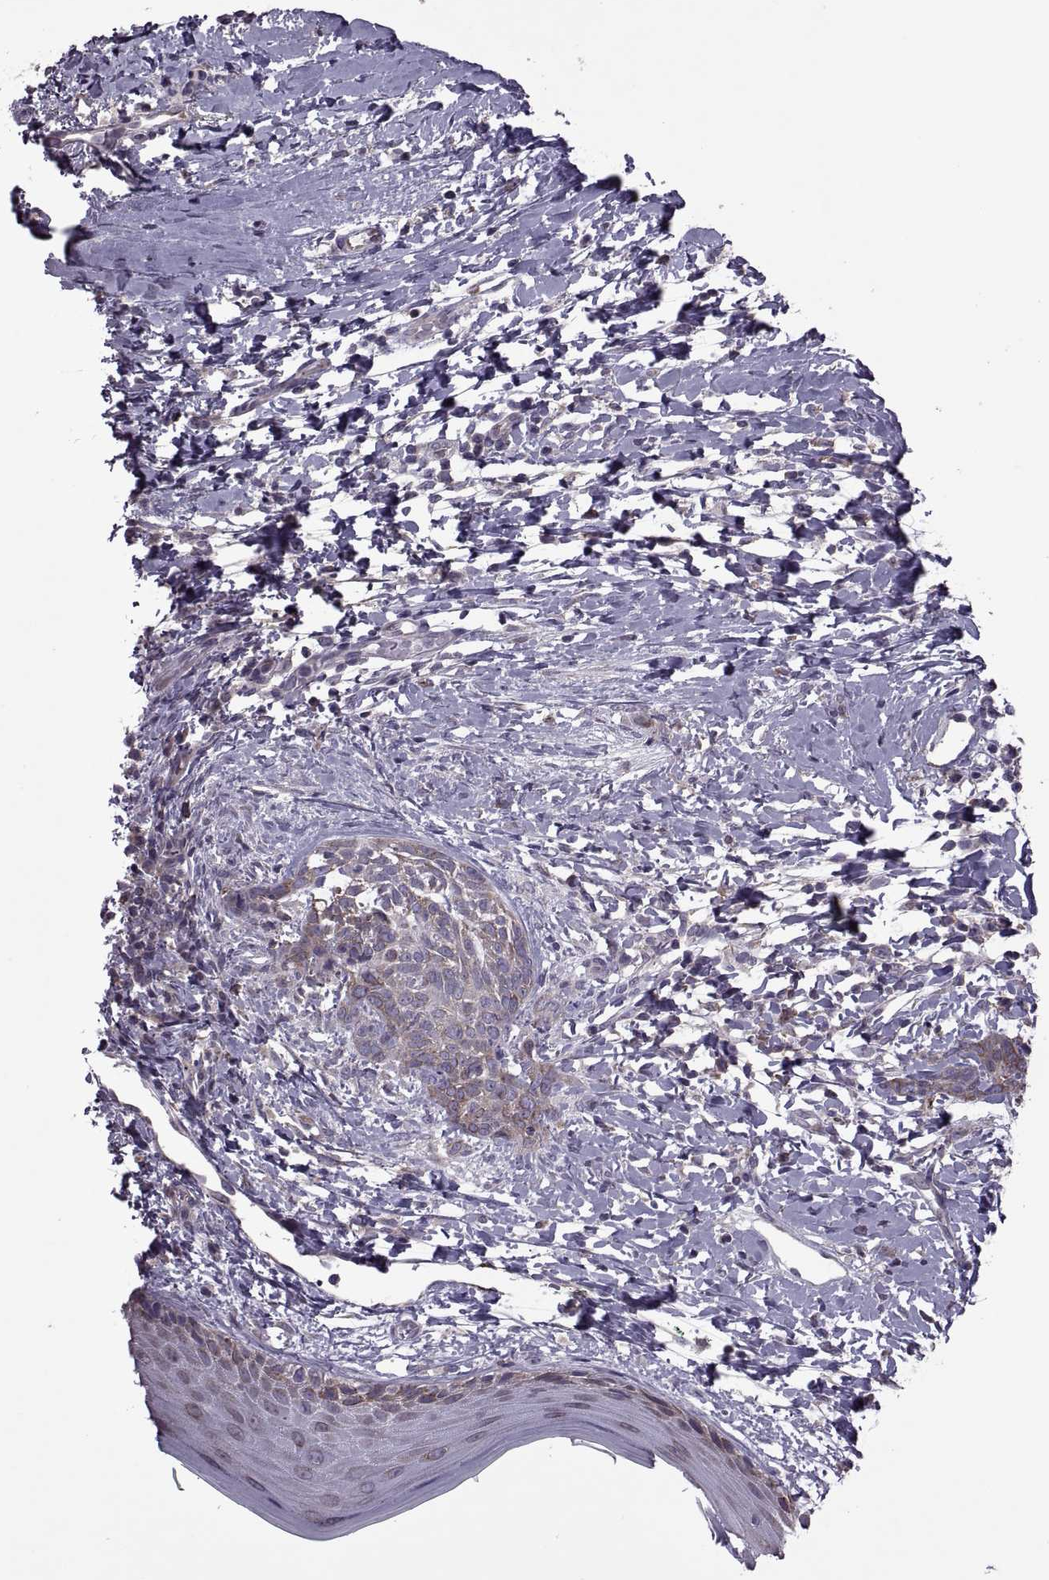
{"staining": {"intensity": "weak", "quantity": "25%-75%", "location": "cytoplasmic/membranous"}, "tissue": "skin cancer", "cell_type": "Tumor cells", "image_type": "cancer", "snomed": [{"axis": "morphology", "description": "Normal tissue, NOS"}, {"axis": "morphology", "description": "Basal cell carcinoma"}, {"axis": "topography", "description": "Skin"}], "caption": "The micrograph exhibits immunohistochemical staining of skin cancer (basal cell carcinoma). There is weak cytoplasmic/membranous positivity is present in approximately 25%-75% of tumor cells.", "gene": "PABPC1", "patient": {"sex": "male", "age": 84}}